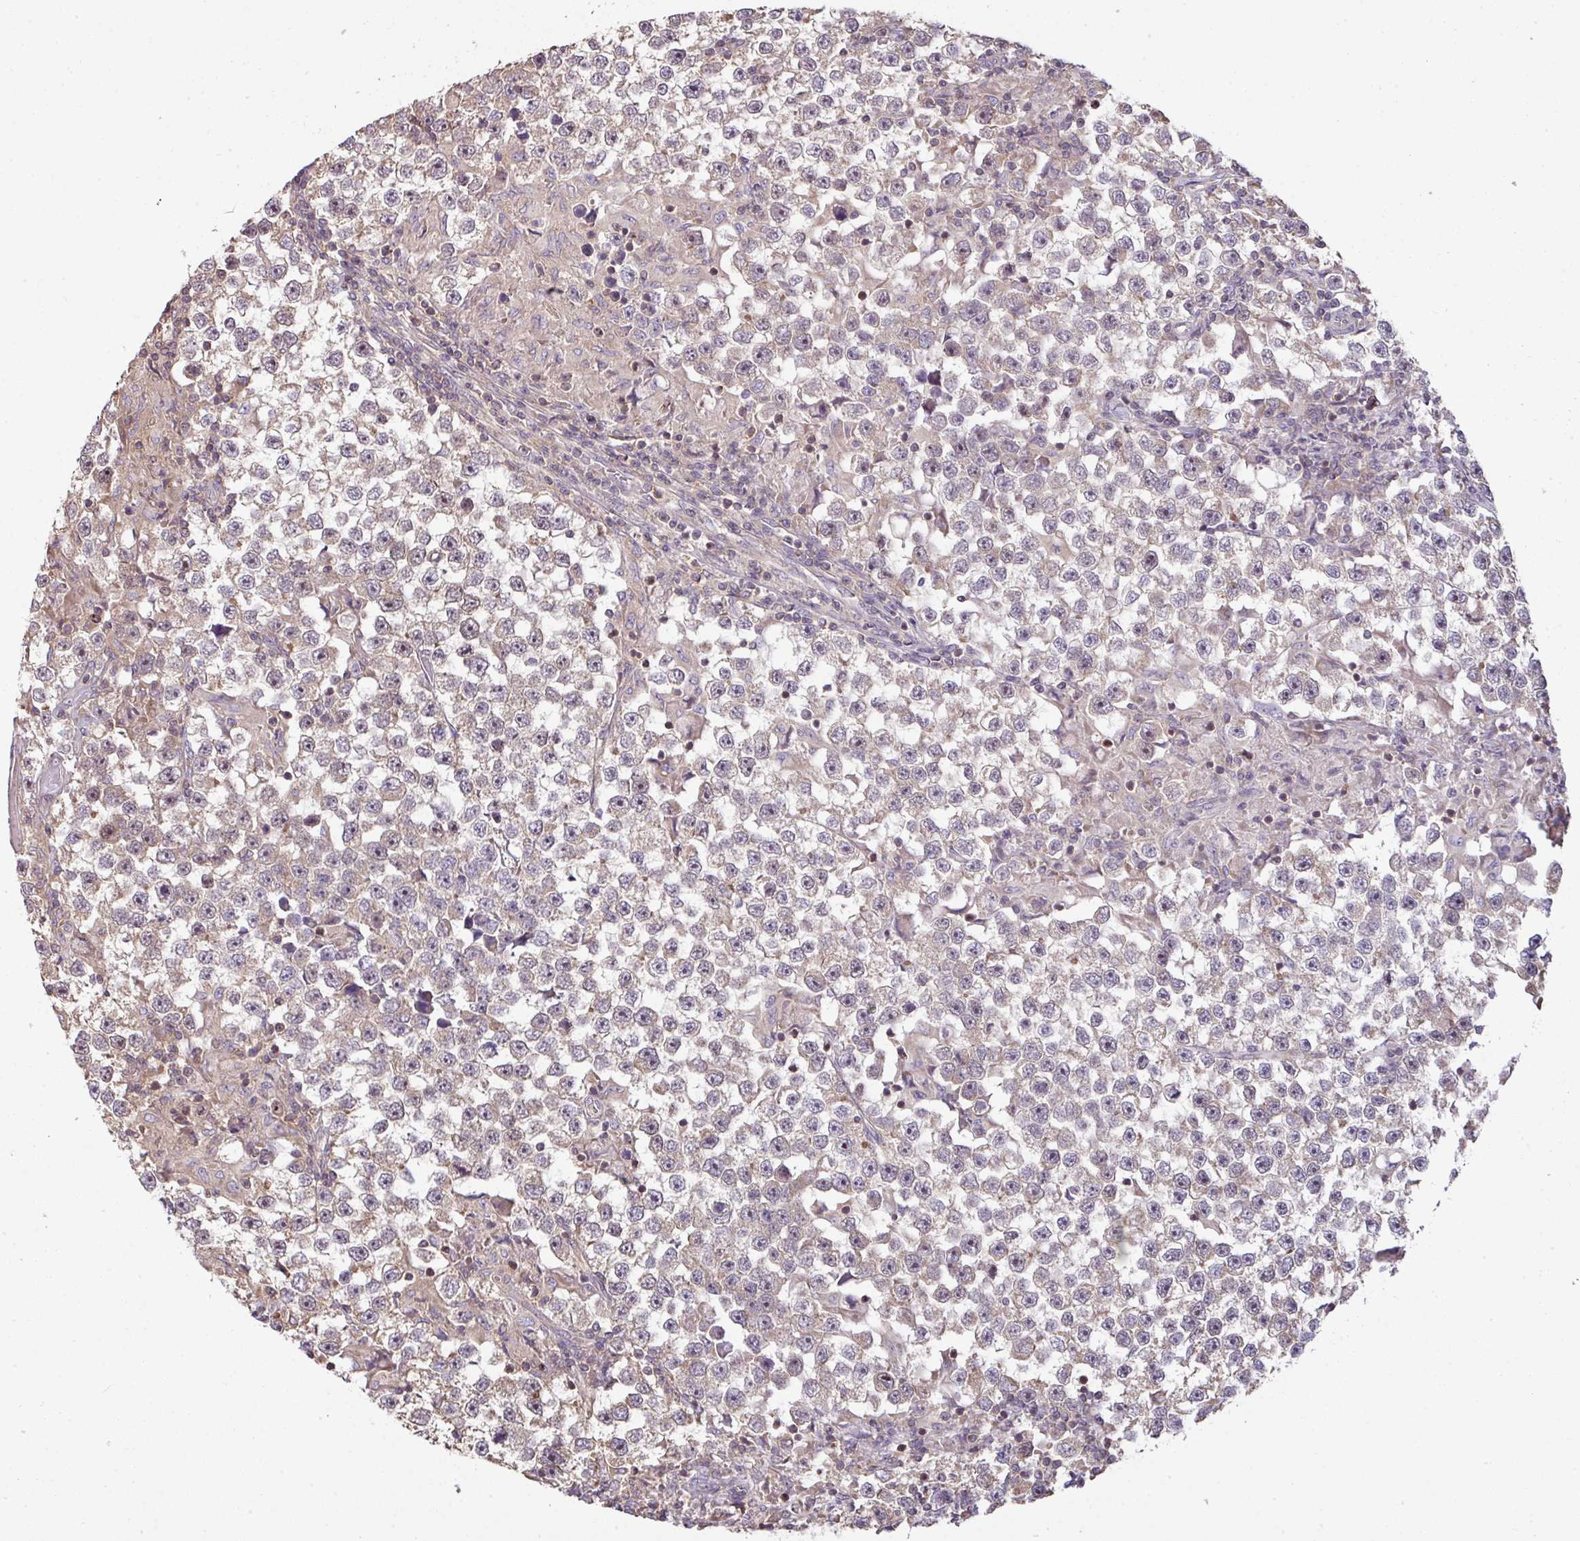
{"staining": {"intensity": "weak", "quantity": "25%-75%", "location": "cytoplasmic/membranous,nuclear"}, "tissue": "testis cancer", "cell_type": "Tumor cells", "image_type": "cancer", "snomed": [{"axis": "morphology", "description": "Seminoma, NOS"}, {"axis": "topography", "description": "Testis"}], "caption": "This histopathology image shows IHC staining of testis cancer (seminoma), with low weak cytoplasmic/membranous and nuclear positivity in about 25%-75% of tumor cells.", "gene": "VENTX", "patient": {"sex": "male", "age": 46}}